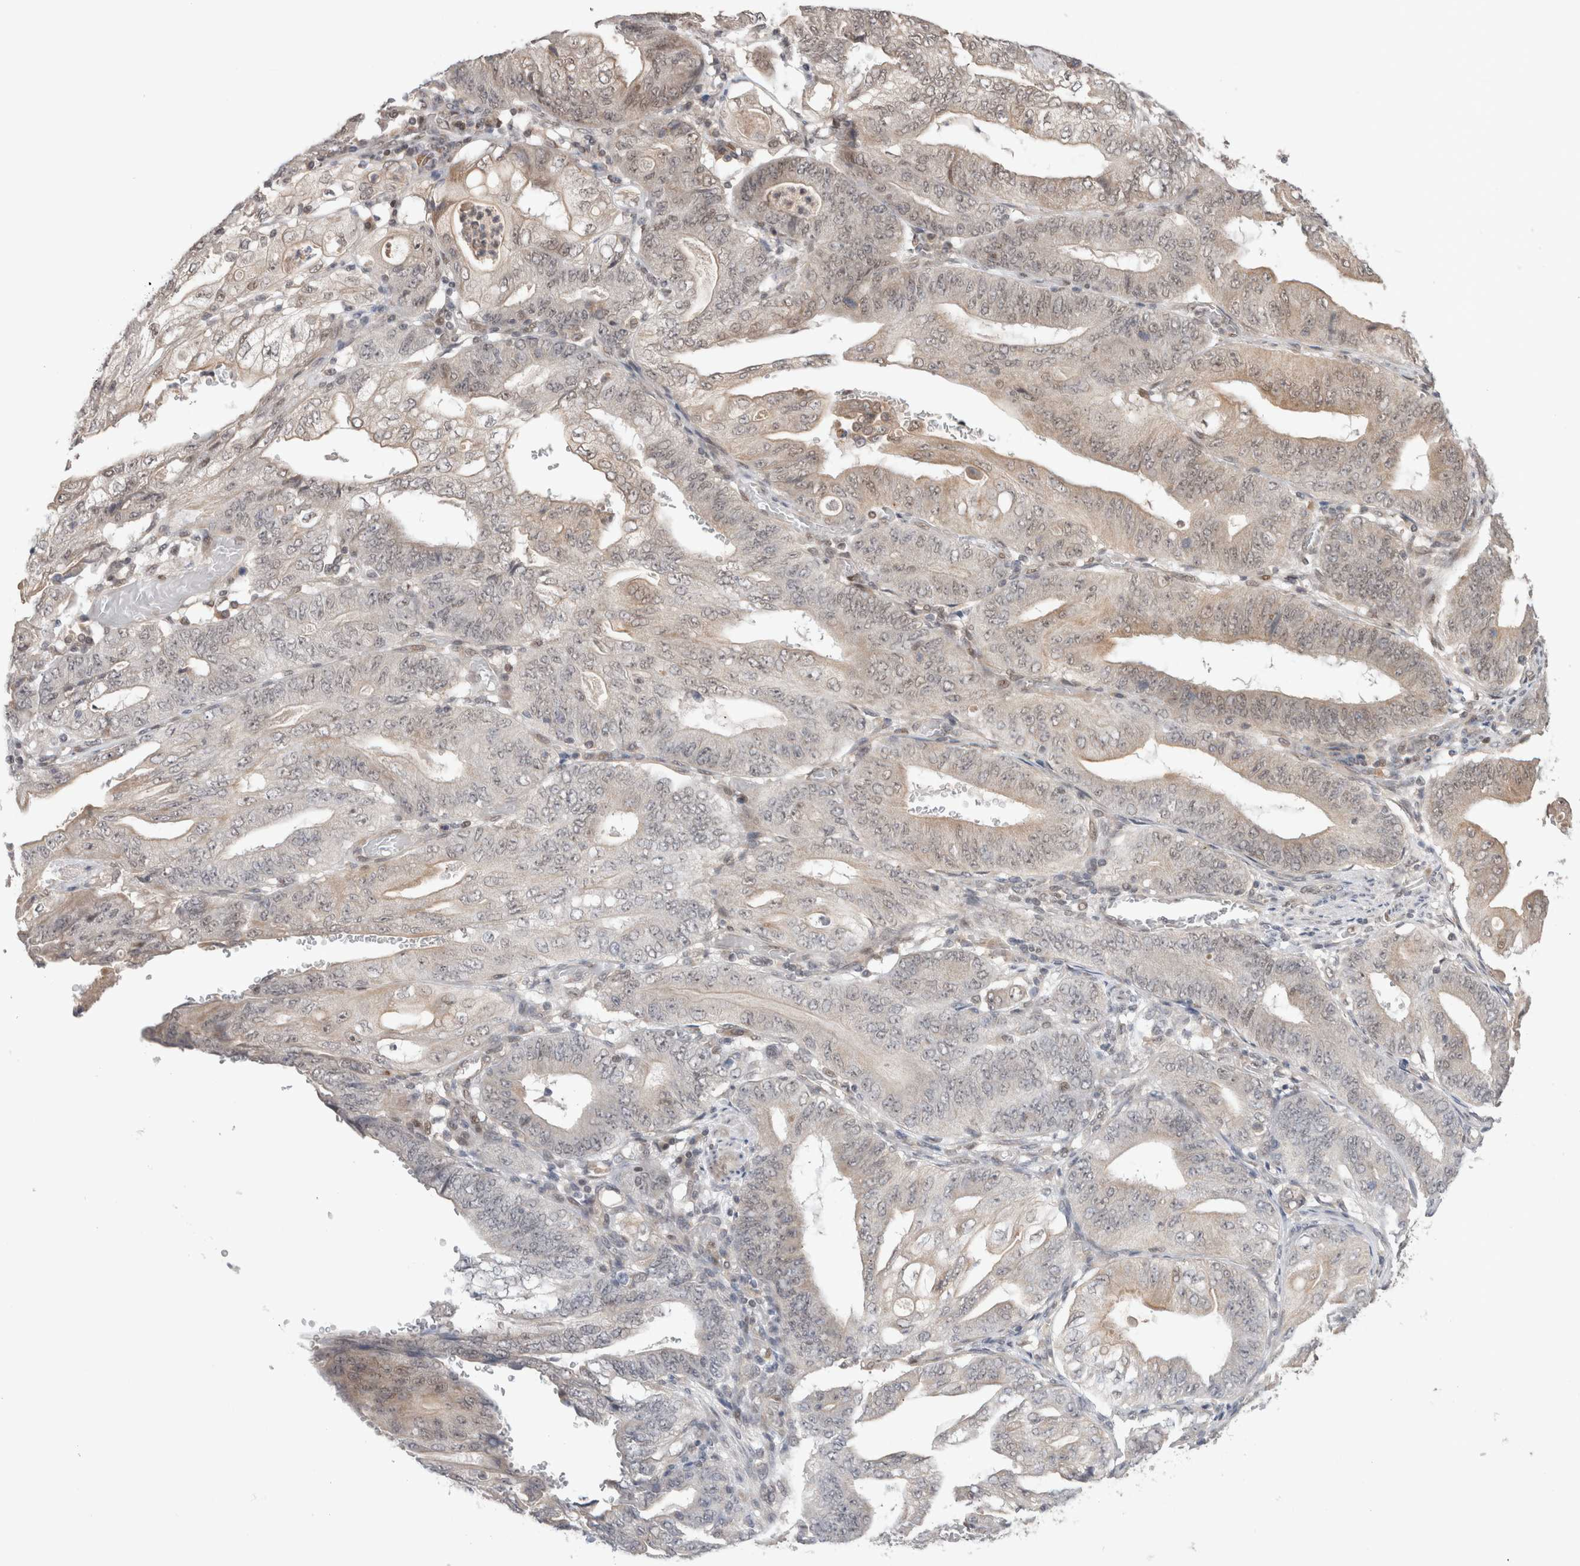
{"staining": {"intensity": "weak", "quantity": "25%-75%", "location": "cytoplasmic/membranous"}, "tissue": "stomach cancer", "cell_type": "Tumor cells", "image_type": "cancer", "snomed": [{"axis": "morphology", "description": "Adenocarcinoma, NOS"}, {"axis": "topography", "description": "Stomach"}], "caption": "This is a photomicrograph of immunohistochemistry staining of stomach adenocarcinoma, which shows weak positivity in the cytoplasmic/membranous of tumor cells.", "gene": "SYDE2", "patient": {"sex": "female", "age": 73}}